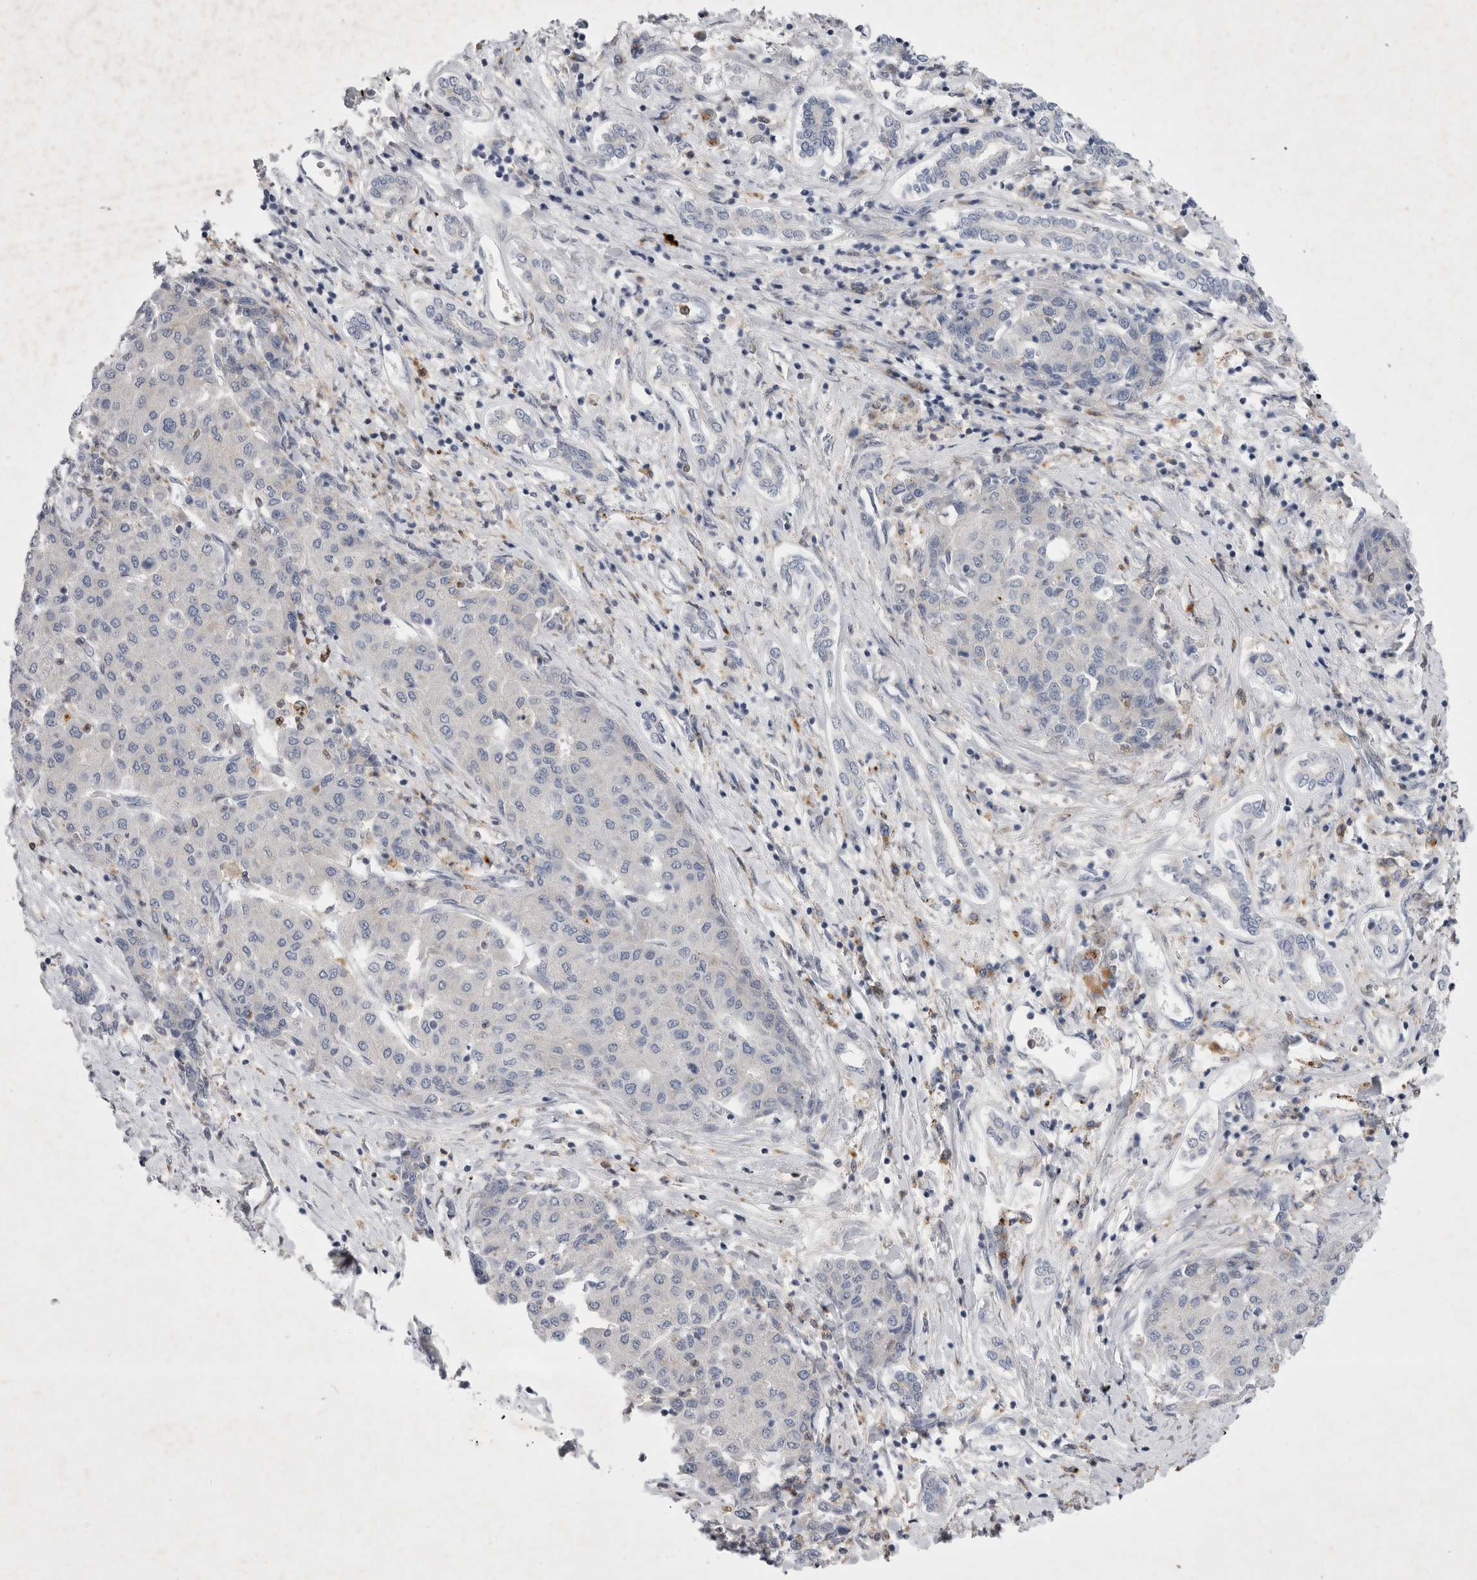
{"staining": {"intensity": "negative", "quantity": "none", "location": "none"}, "tissue": "liver cancer", "cell_type": "Tumor cells", "image_type": "cancer", "snomed": [{"axis": "morphology", "description": "Carcinoma, Hepatocellular, NOS"}, {"axis": "topography", "description": "Liver"}], "caption": "The photomicrograph displays no significant expression in tumor cells of liver cancer (hepatocellular carcinoma).", "gene": "SIGLEC10", "patient": {"sex": "male", "age": 65}}